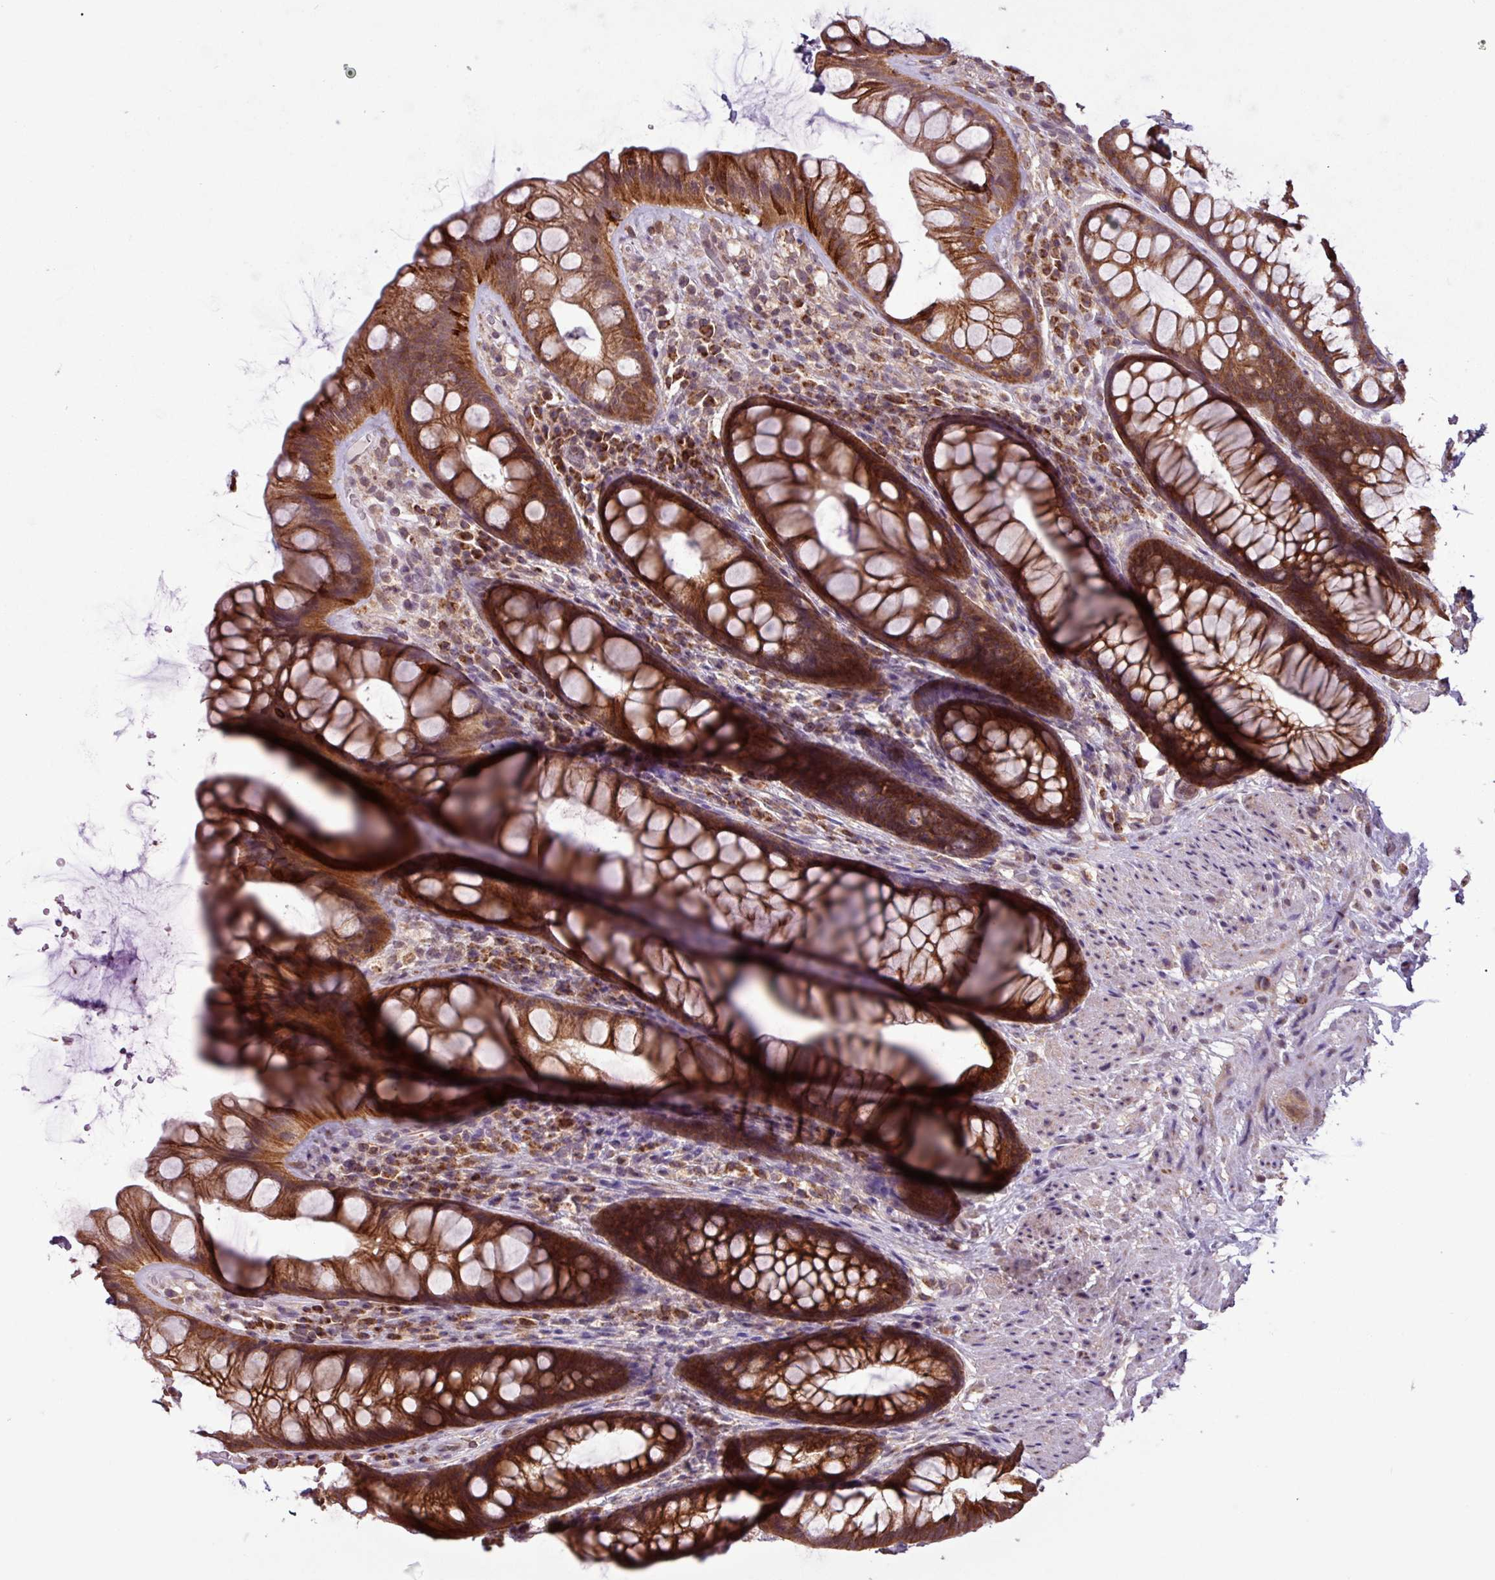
{"staining": {"intensity": "strong", "quantity": ">75%", "location": "cytoplasmic/membranous"}, "tissue": "rectum", "cell_type": "Glandular cells", "image_type": "normal", "snomed": [{"axis": "morphology", "description": "Normal tissue, NOS"}, {"axis": "topography", "description": "Rectum"}], "caption": "High-magnification brightfield microscopy of normal rectum stained with DAB (3,3'-diaminobenzidine) (brown) and counterstained with hematoxylin (blue). glandular cells exhibit strong cytoplasmic/membranous positivity is identified in approximately>75% of cells.", "gene": "MCTP2", "patient": {"sex": "male", "age": 74}}